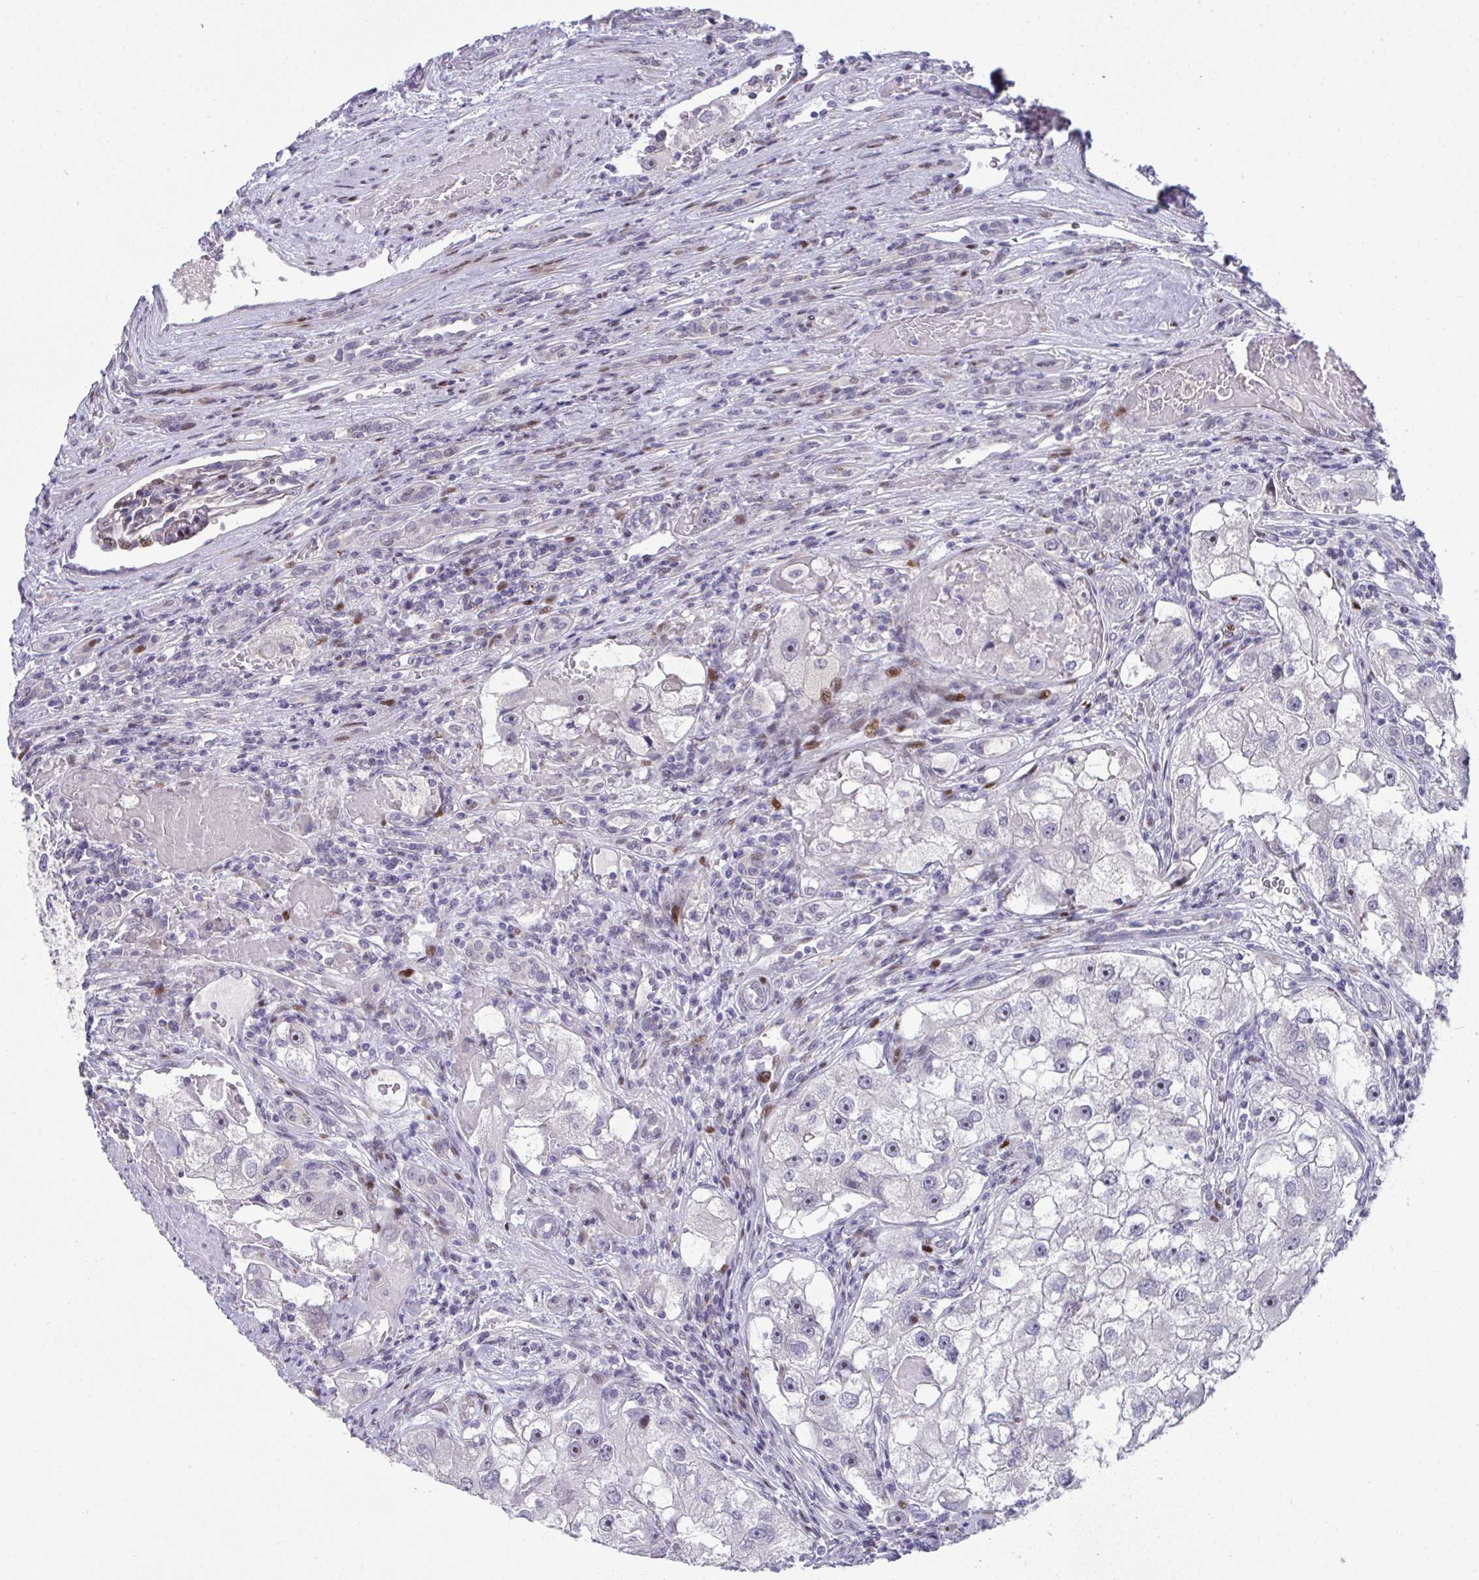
{"staining": {"intensity": "negative", "quantity": "none", "location": "none"}, "tissue": "renal cancer", "cell_type": "Tumor cells", "image_type": "cancer", "snomed": [{"axis": "morphology", "description": "Adenocarcinoma, NOS"}, {"axis": "topography", "description": "Kidney"}], "caption": "Human renal cancer stained for a protein using IHC reveals no staining in tumor cells.", "gene": "GALNT16", "patient": {"sex": "male", "age": 63}}